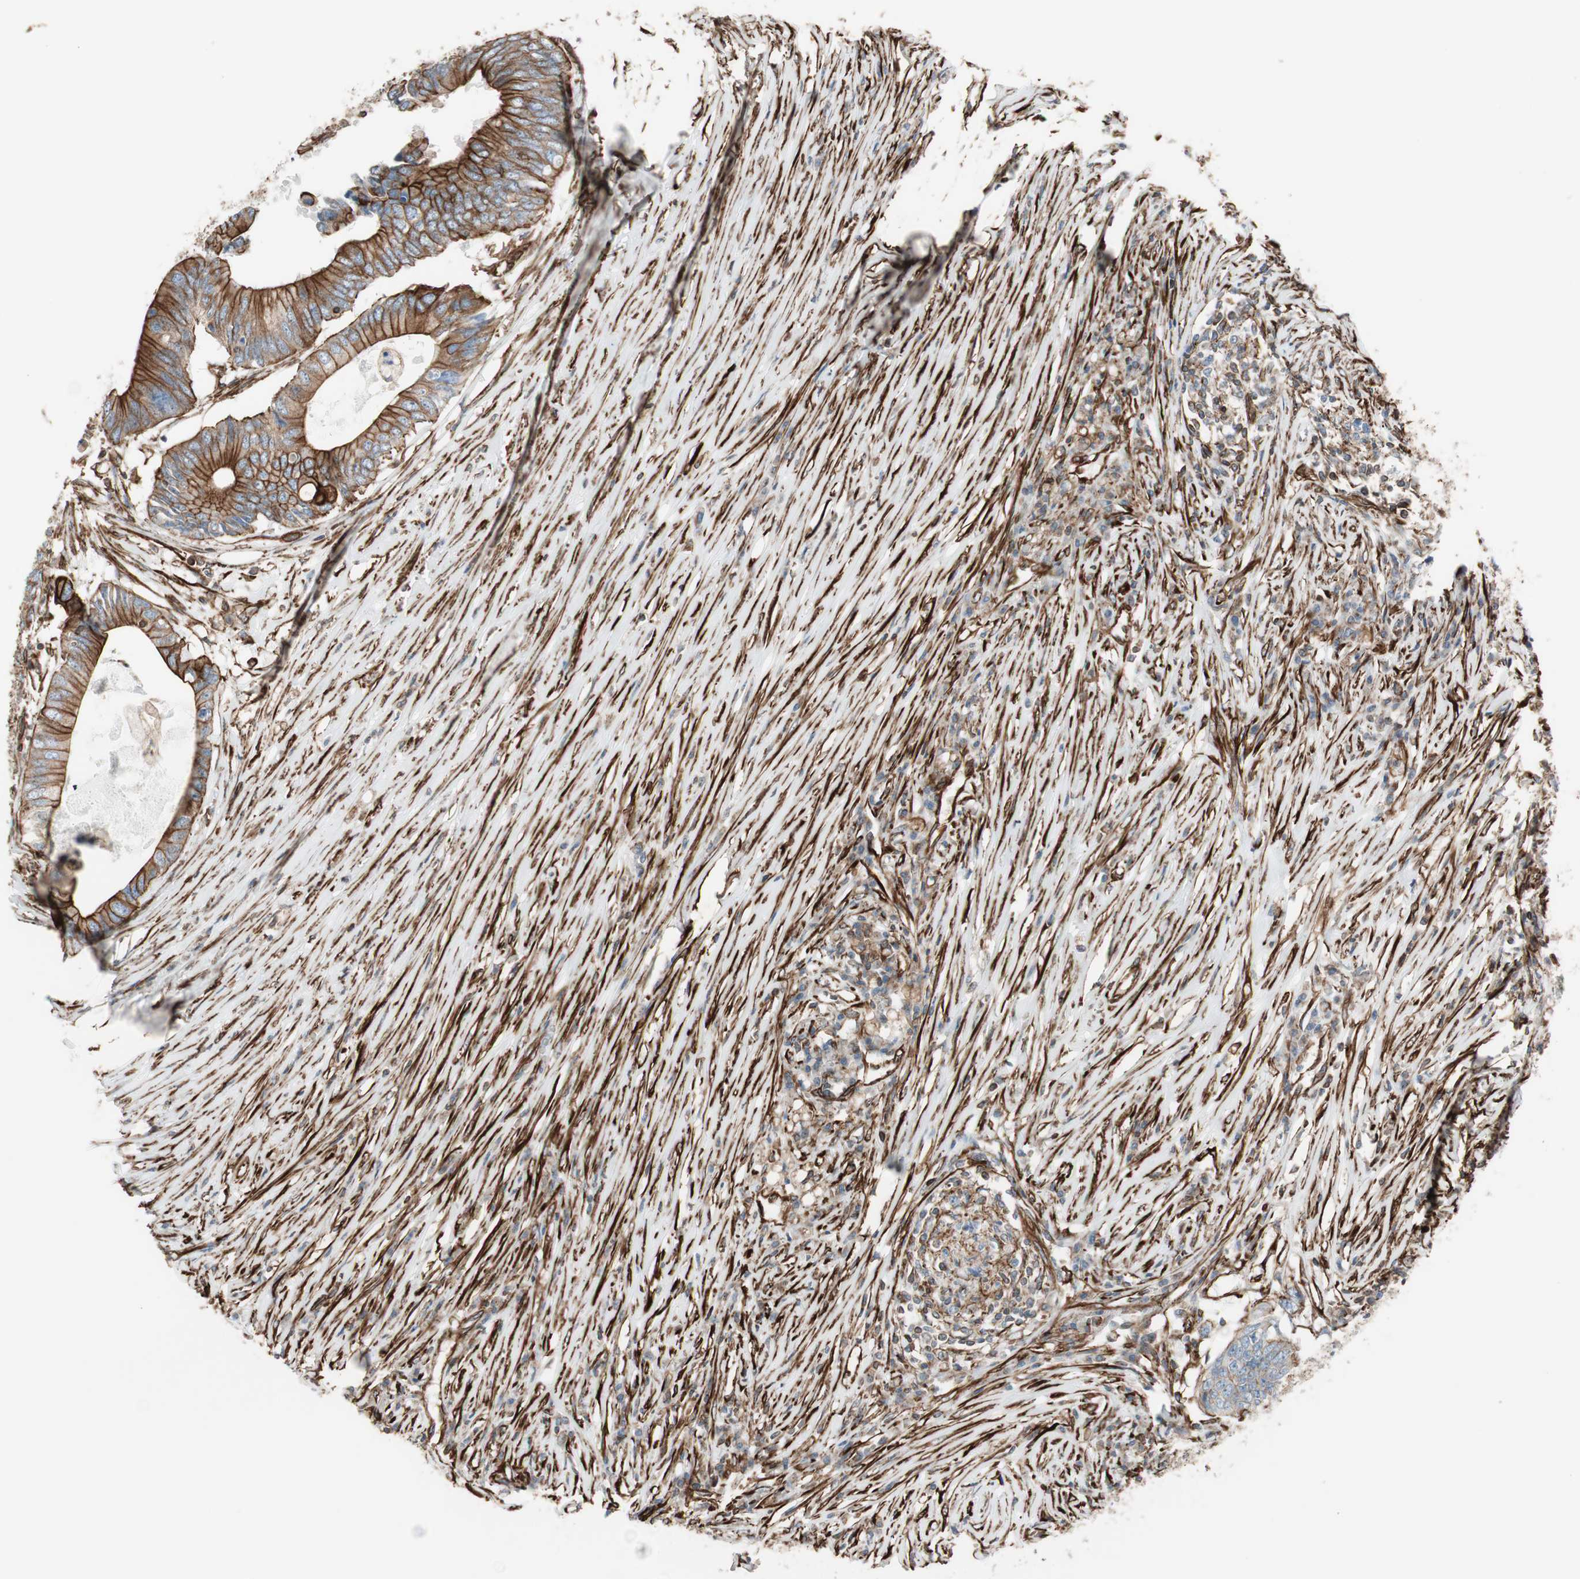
{"staining": {"intensity": "strong", "quantity": ">75%", "location": "cytoplasmic/membranous"}, "tissue": "colorectal cancer", "cell_type": "Tumor cells", "image_type": "cancer", "snomed": [{"axis": "morphology", "description": "Adenocarcinoma, NOS"}, {"axis": "topography", "description": "Colon"}], "caption": "An image showing strong cytoplasmic/membranous expression in approximately >75% of tumor cells in colorectal cancer (adenocarcinoma), as visualized by brown immunohistochemical staining.", "gene": "TCTA", "patient": {"sex": "male", "age": 71}}